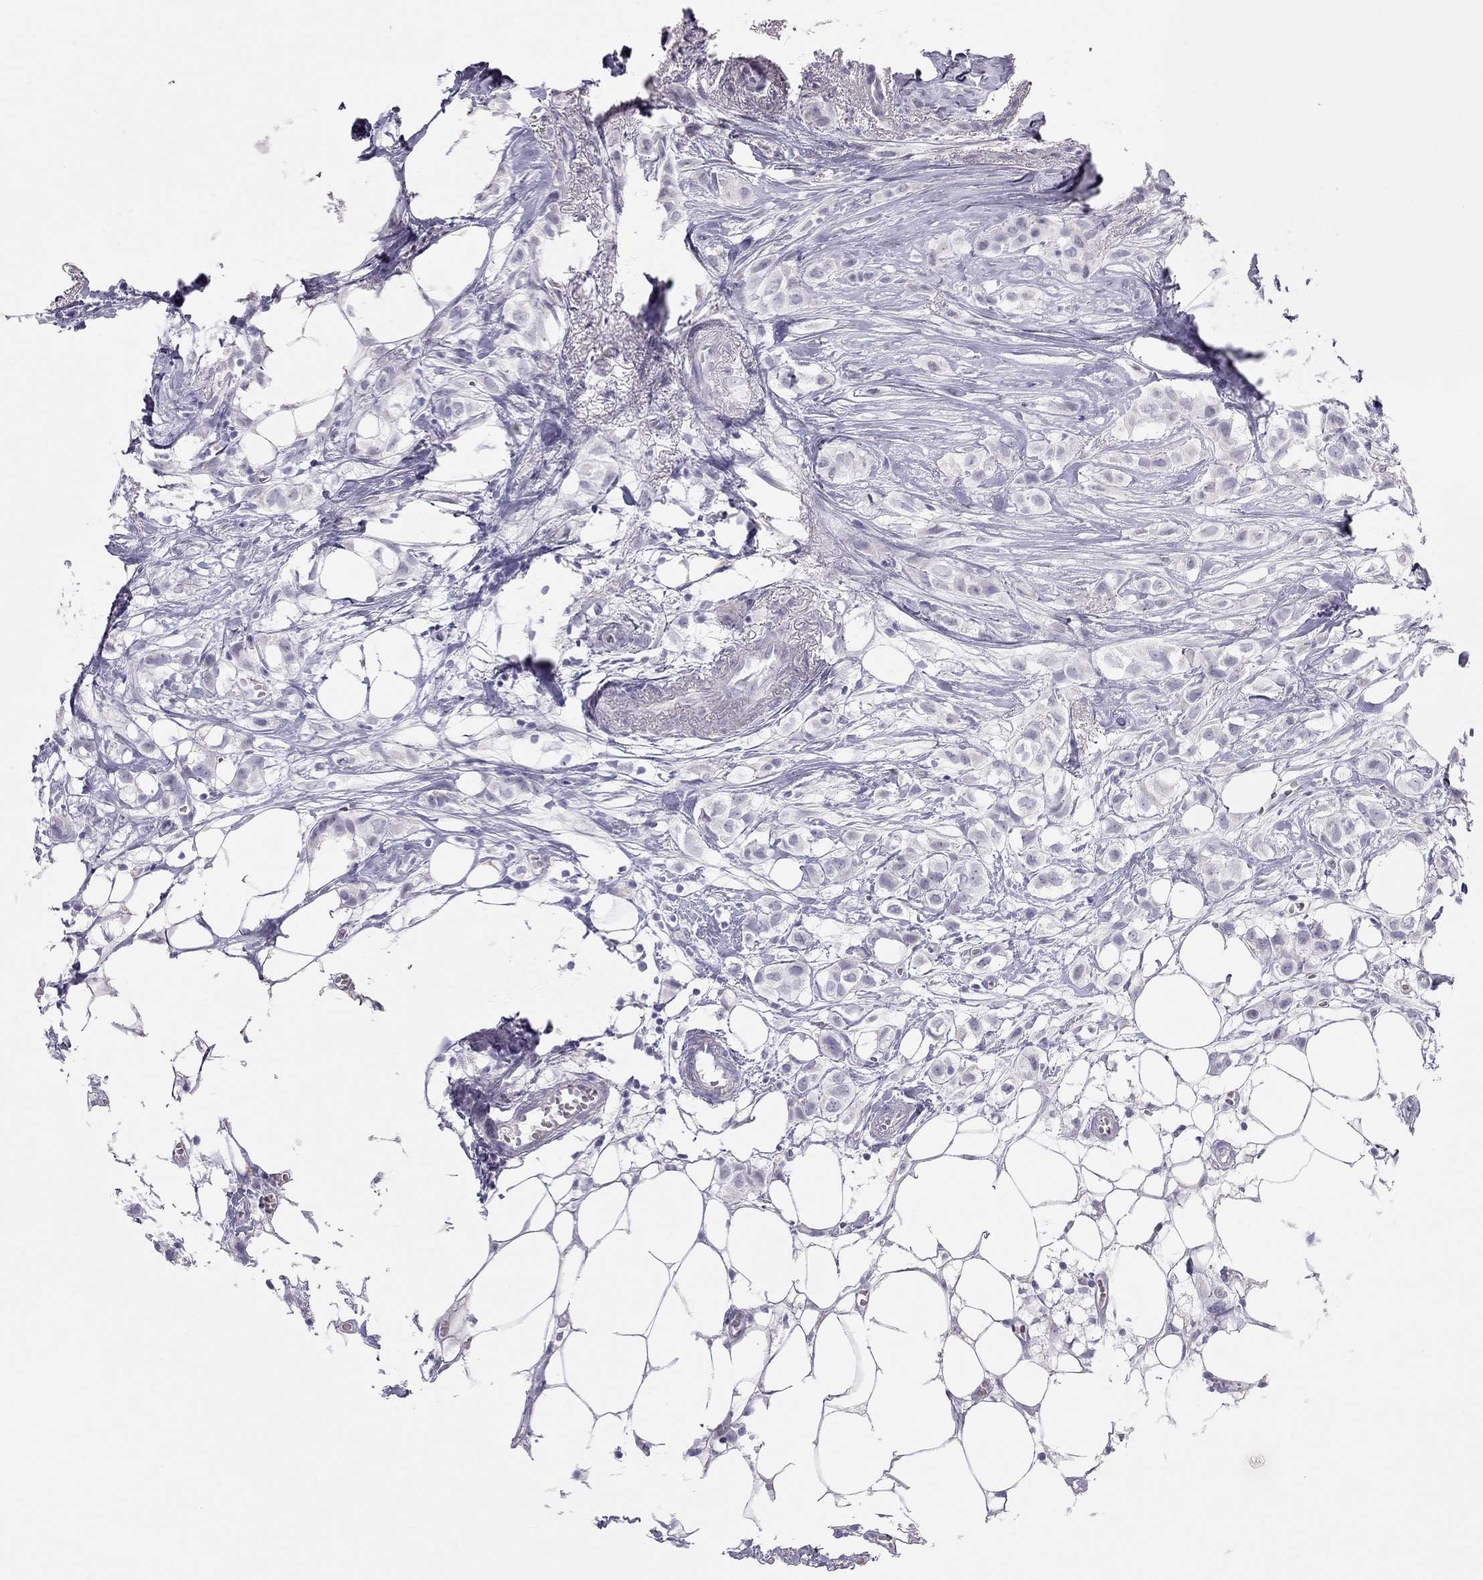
{"staining": {"intensity": "negative", "quantity": "none", "location": "none"}, "tissue": "breast cancer", "cell_type": "Tumor cells", "image_type": "cancer", "snomed": [{"axis": "morphology", "description": "Duct carcinoma"}, {"axis": "topography", "description": "Breast"}], "caption": "This is a image of IHC staining of breast cancer (infiltrating ductal carcinoma), which shows no staining in tumor cells.", "gene": "SPATA12", "patient": {"sex": "female", "age": 85}}